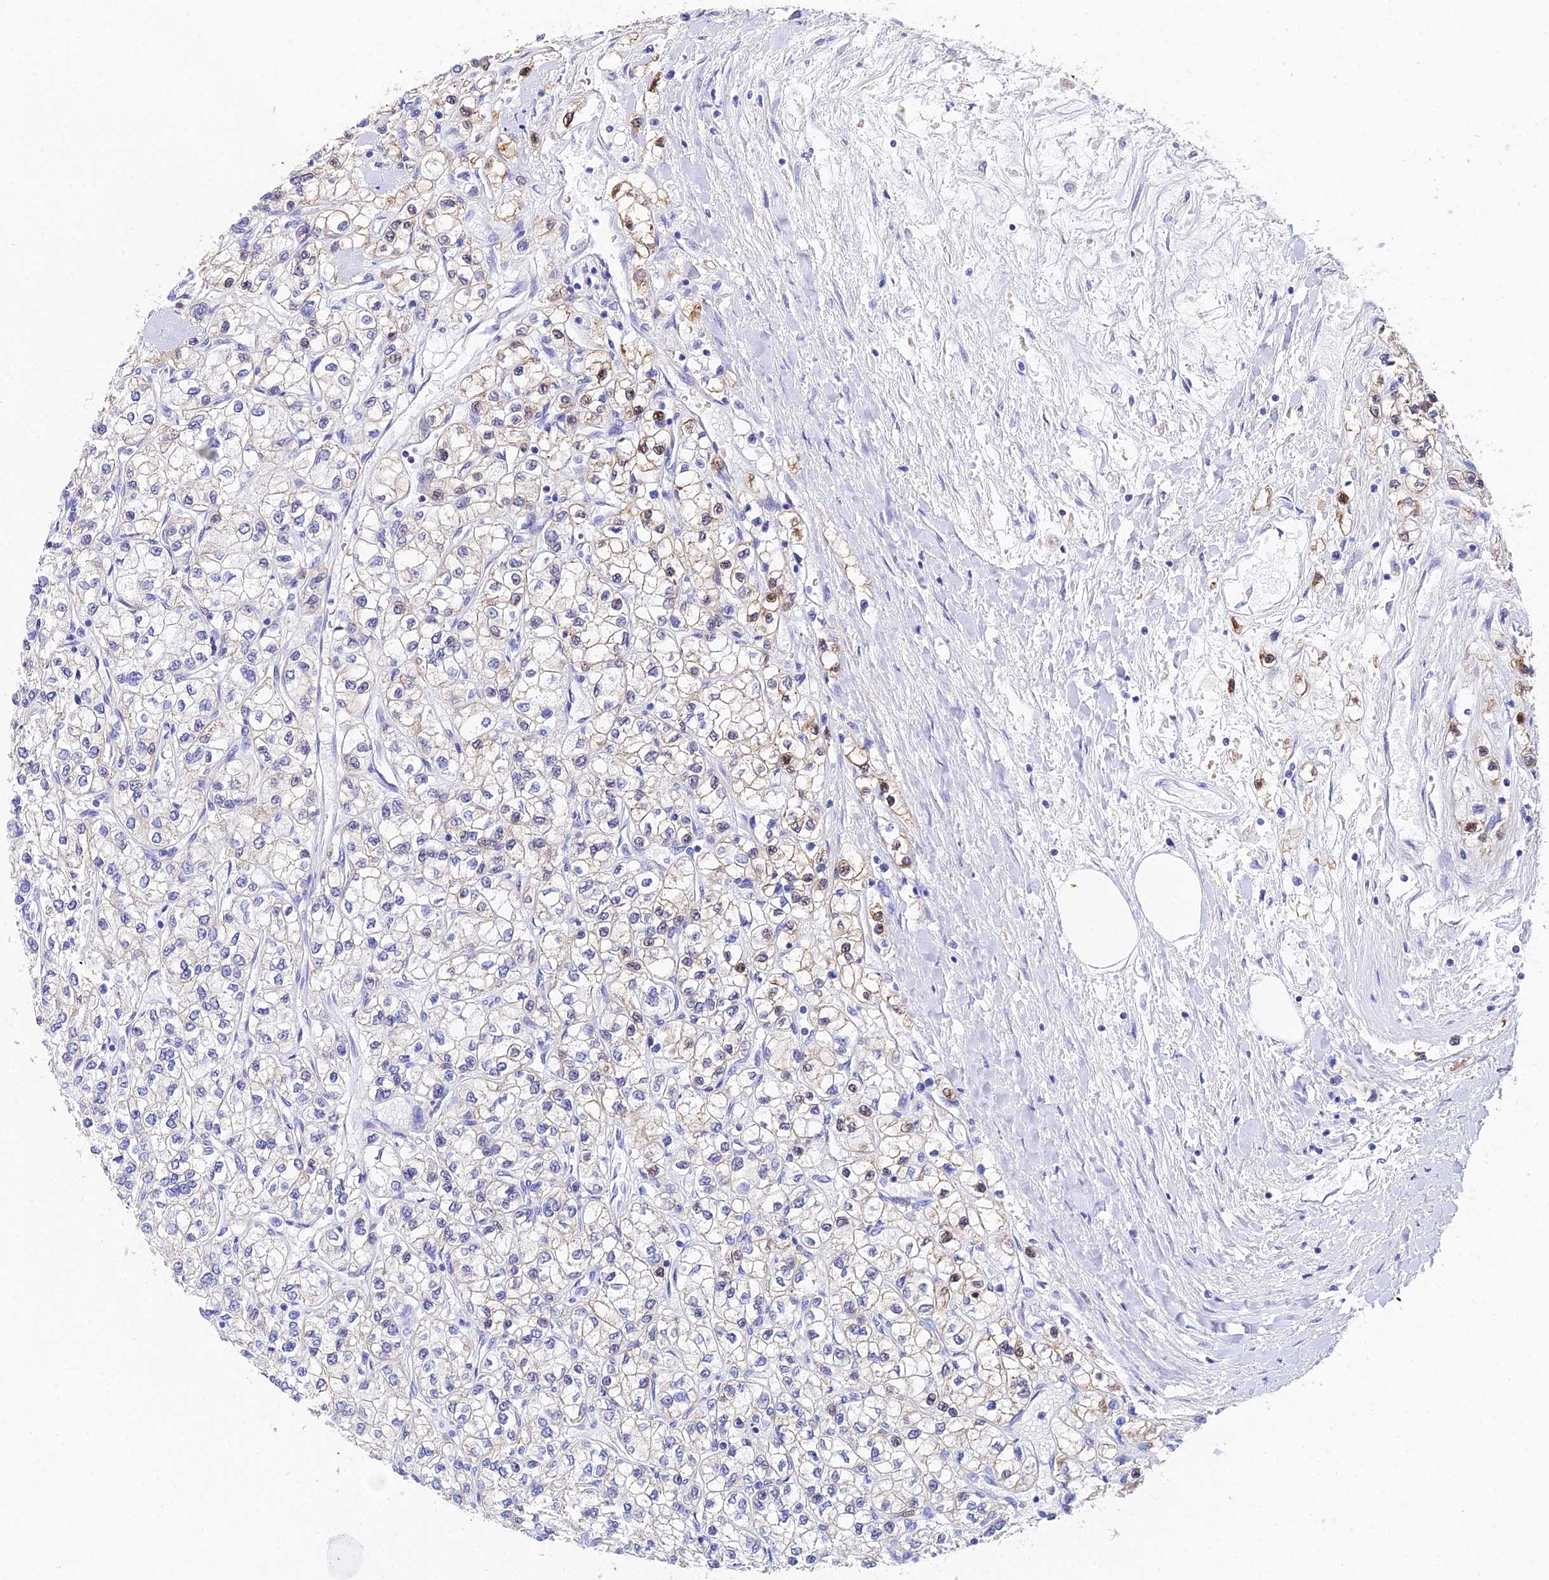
{"staining": {"intensity": "moderate", "quantity": "<25%", "location": "cytoplasmic/membranous,nuclear"}, "tissue": "renal cancer", "cell_type": "Tumor cells", "image_type": "cancer", "snomed": [{"axis": "morphology", "description": "Adenocarcinoma, NOS"}, {"axis": "topography", "description": "Kidney"}], "caption": "This micrograph exhibits immunohistochemistry (IHC) staining of renal cancer (adenocarcinoma), with low moderate cytoplasmic/membranous and nuclear expression in approximately <25% of tumor cells.", "gene": "CEP41", "patient": {"sex": "male", "age": 80}}